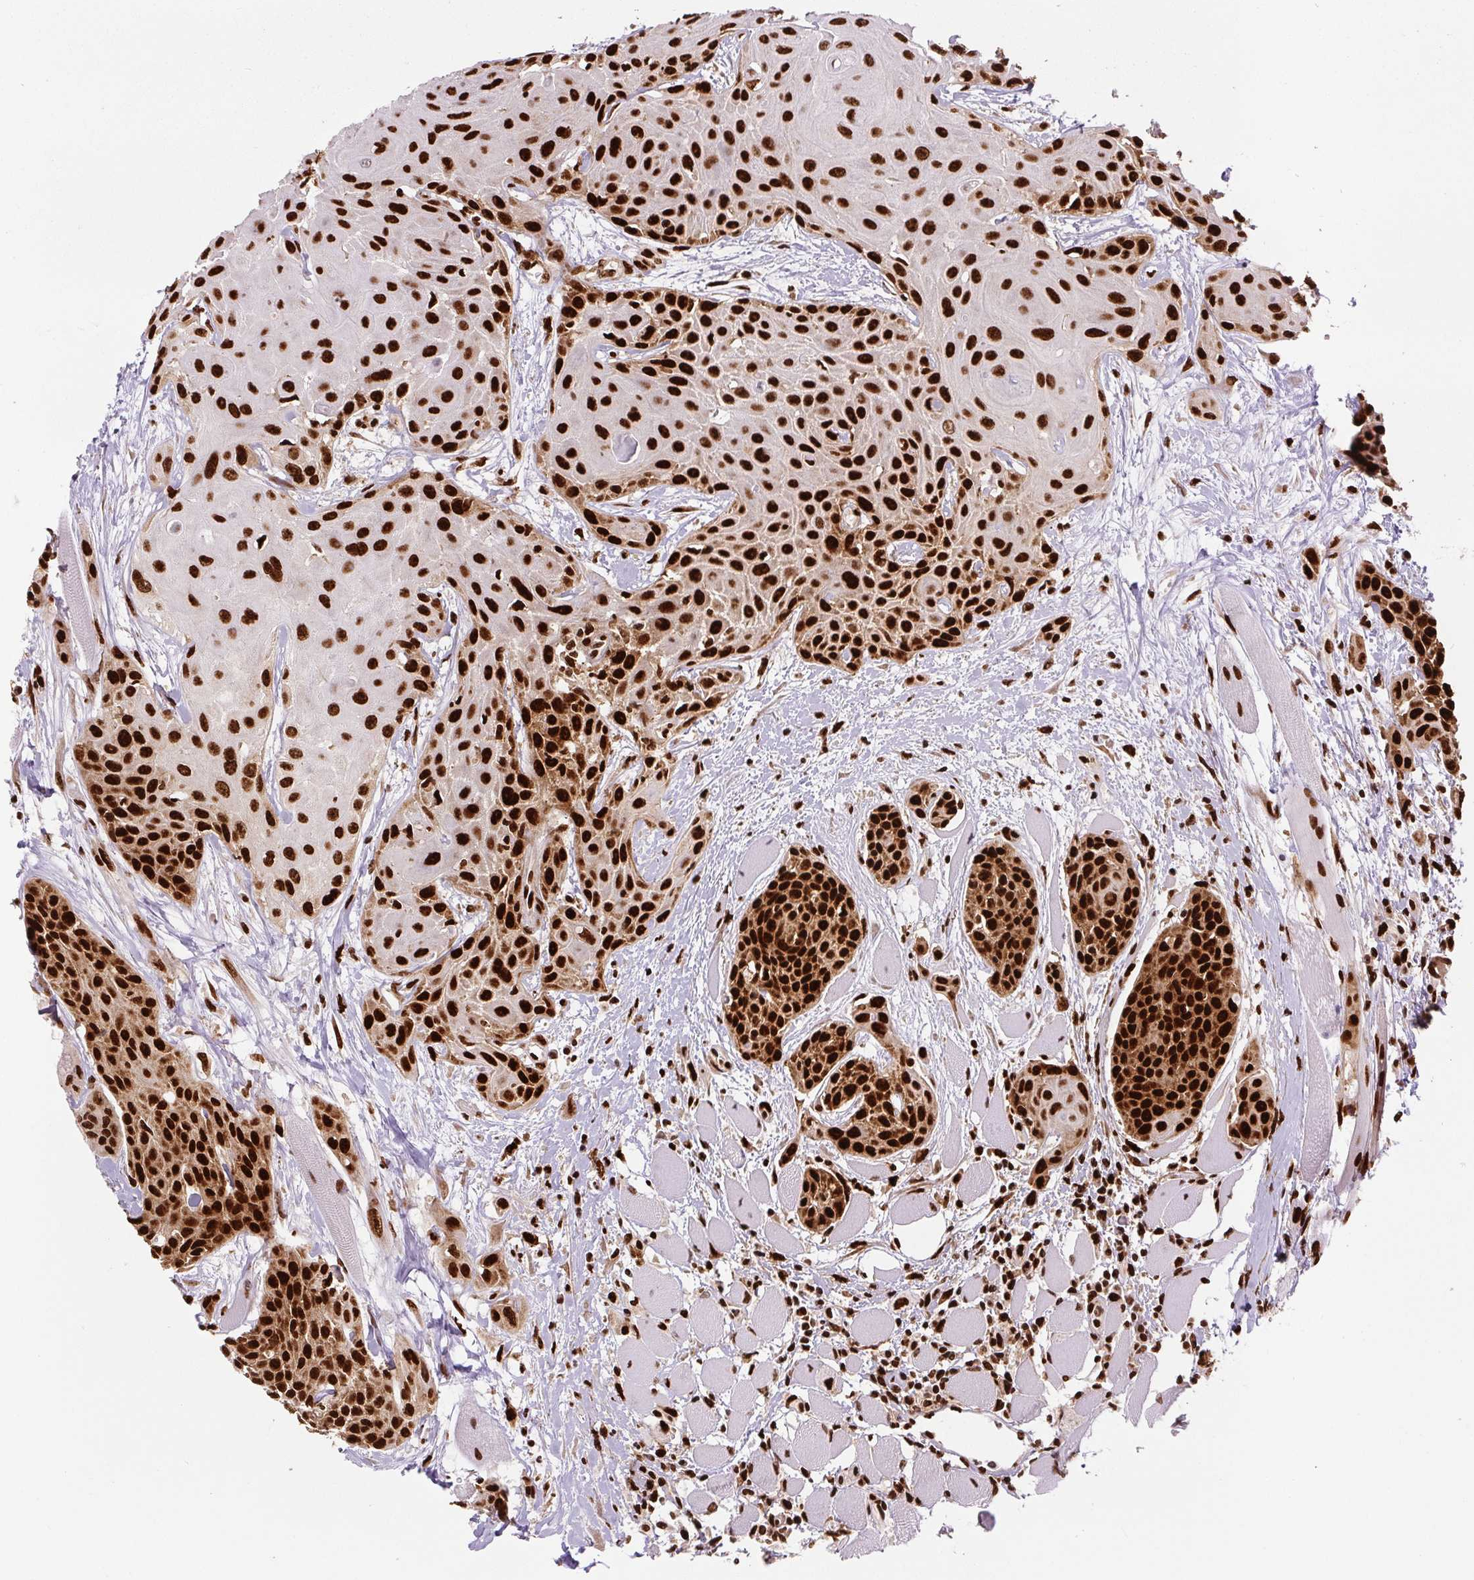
{"staining": {"intensity": "strong", "quantity": ">75%", "location": "nuclear"}, "tissue": "head and neck cancer", "cell_type": "Tumor cells", "image_type": "cancer", "snomed": [{"axis": "morphology", "description": "Squamous cell carcinoma, NOS"}, {"axis": "topography", "description": "Head-Neck"}], "caption": "Head and neck cancer stained for a protein exhibits strong nuclear positivity in tumor cells. (DAB (3,3'-diaminobenzidine) IHC, brown staining for protein, blue staining for nuclei).", "gene": "FUS", "patient": {"sex": "female", "age": 73}}